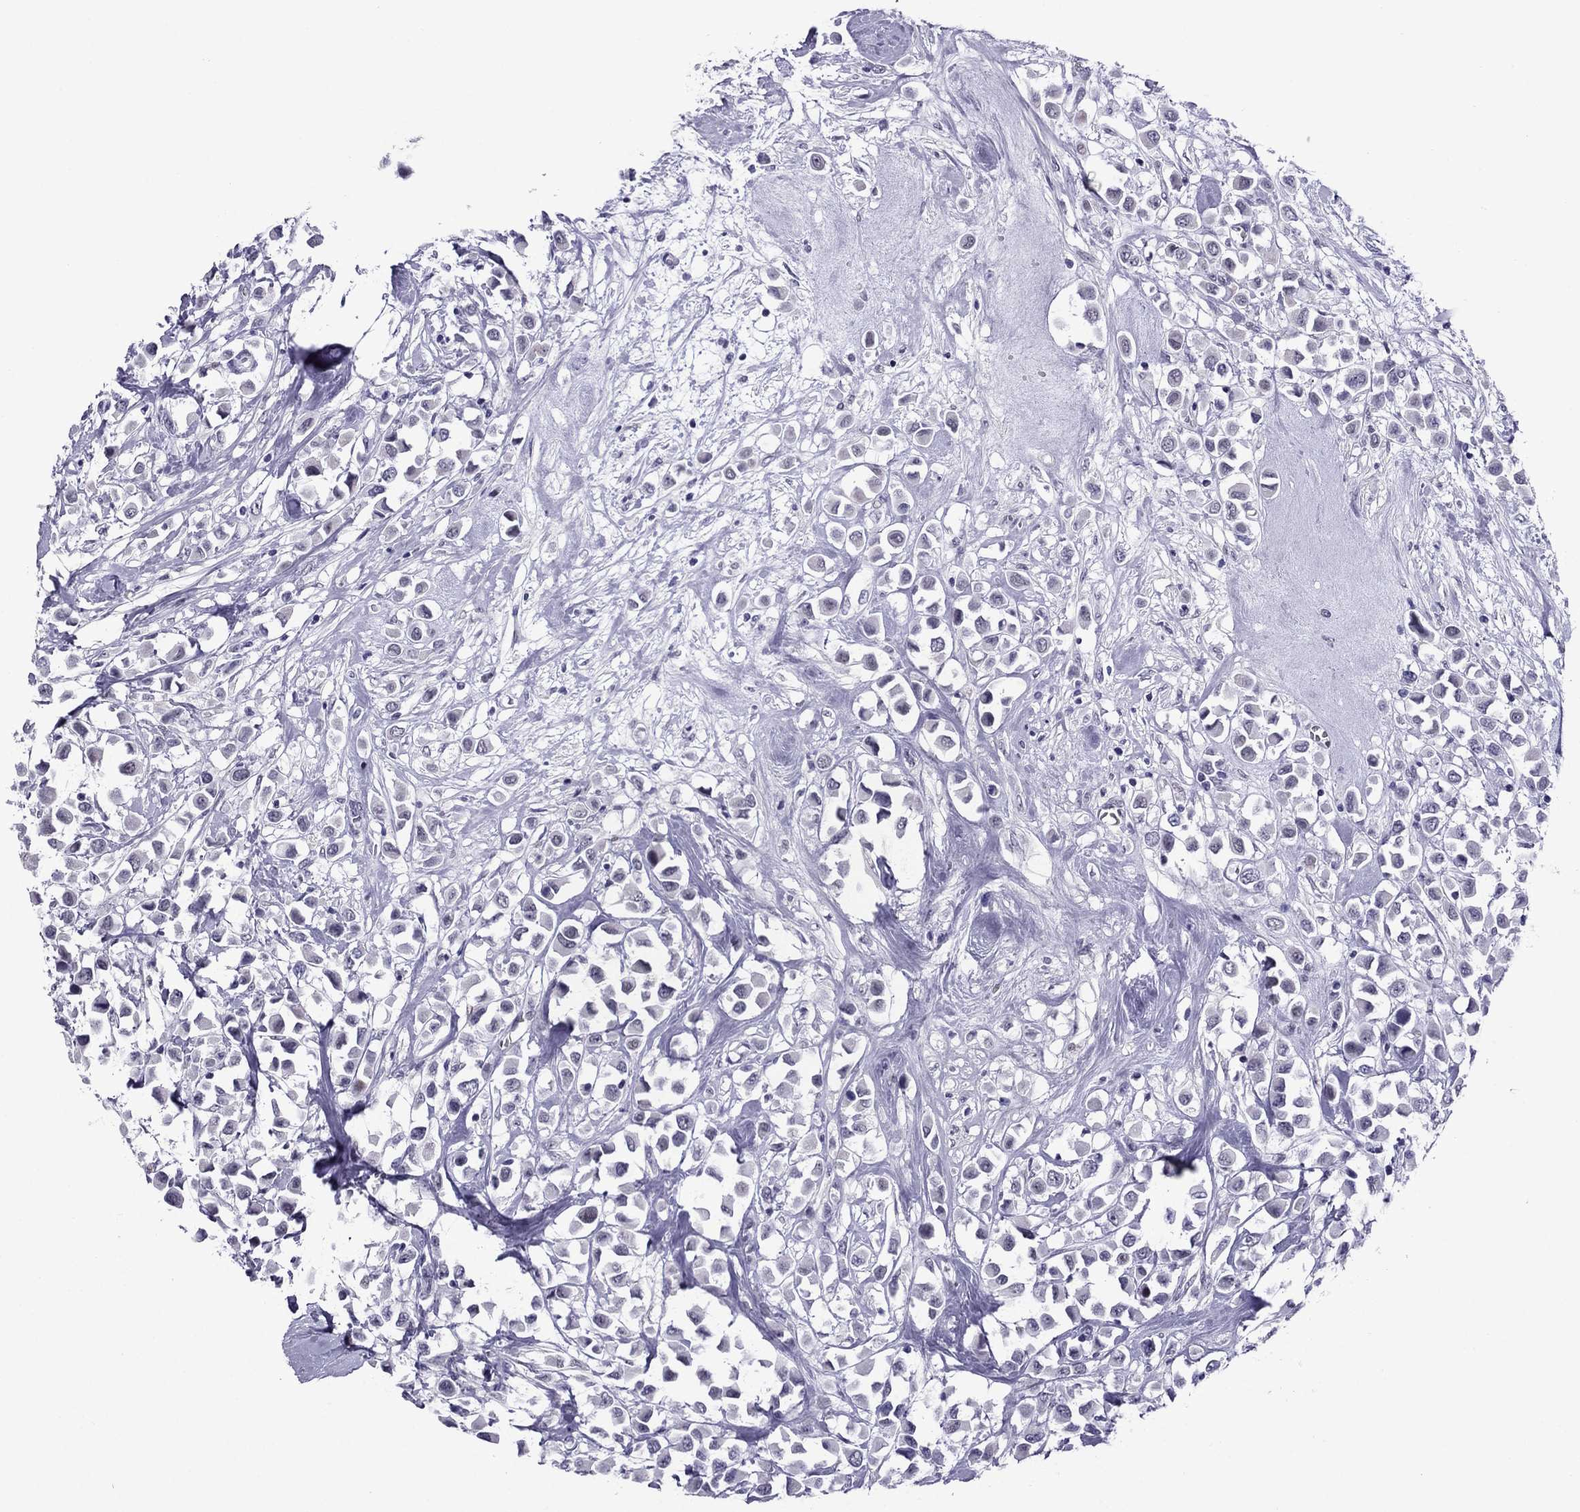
{"staining": {"intensity": "negative", "quantity": "none", "location": "none"}, "tissue": "breast cancer", "cell_type": "Tumor cells", "image_type": "cancer", "snomed": [{"axis": "morphology", "description": "Duct carcinoma"}, {"axis": "topography", "description": "Breast"}], "caption": "IHC of human breast intraductal carcinoma displays no staining in tumor cells.", "gene": "MYLK3", "patient": {"sex": "female", "age": 61}}